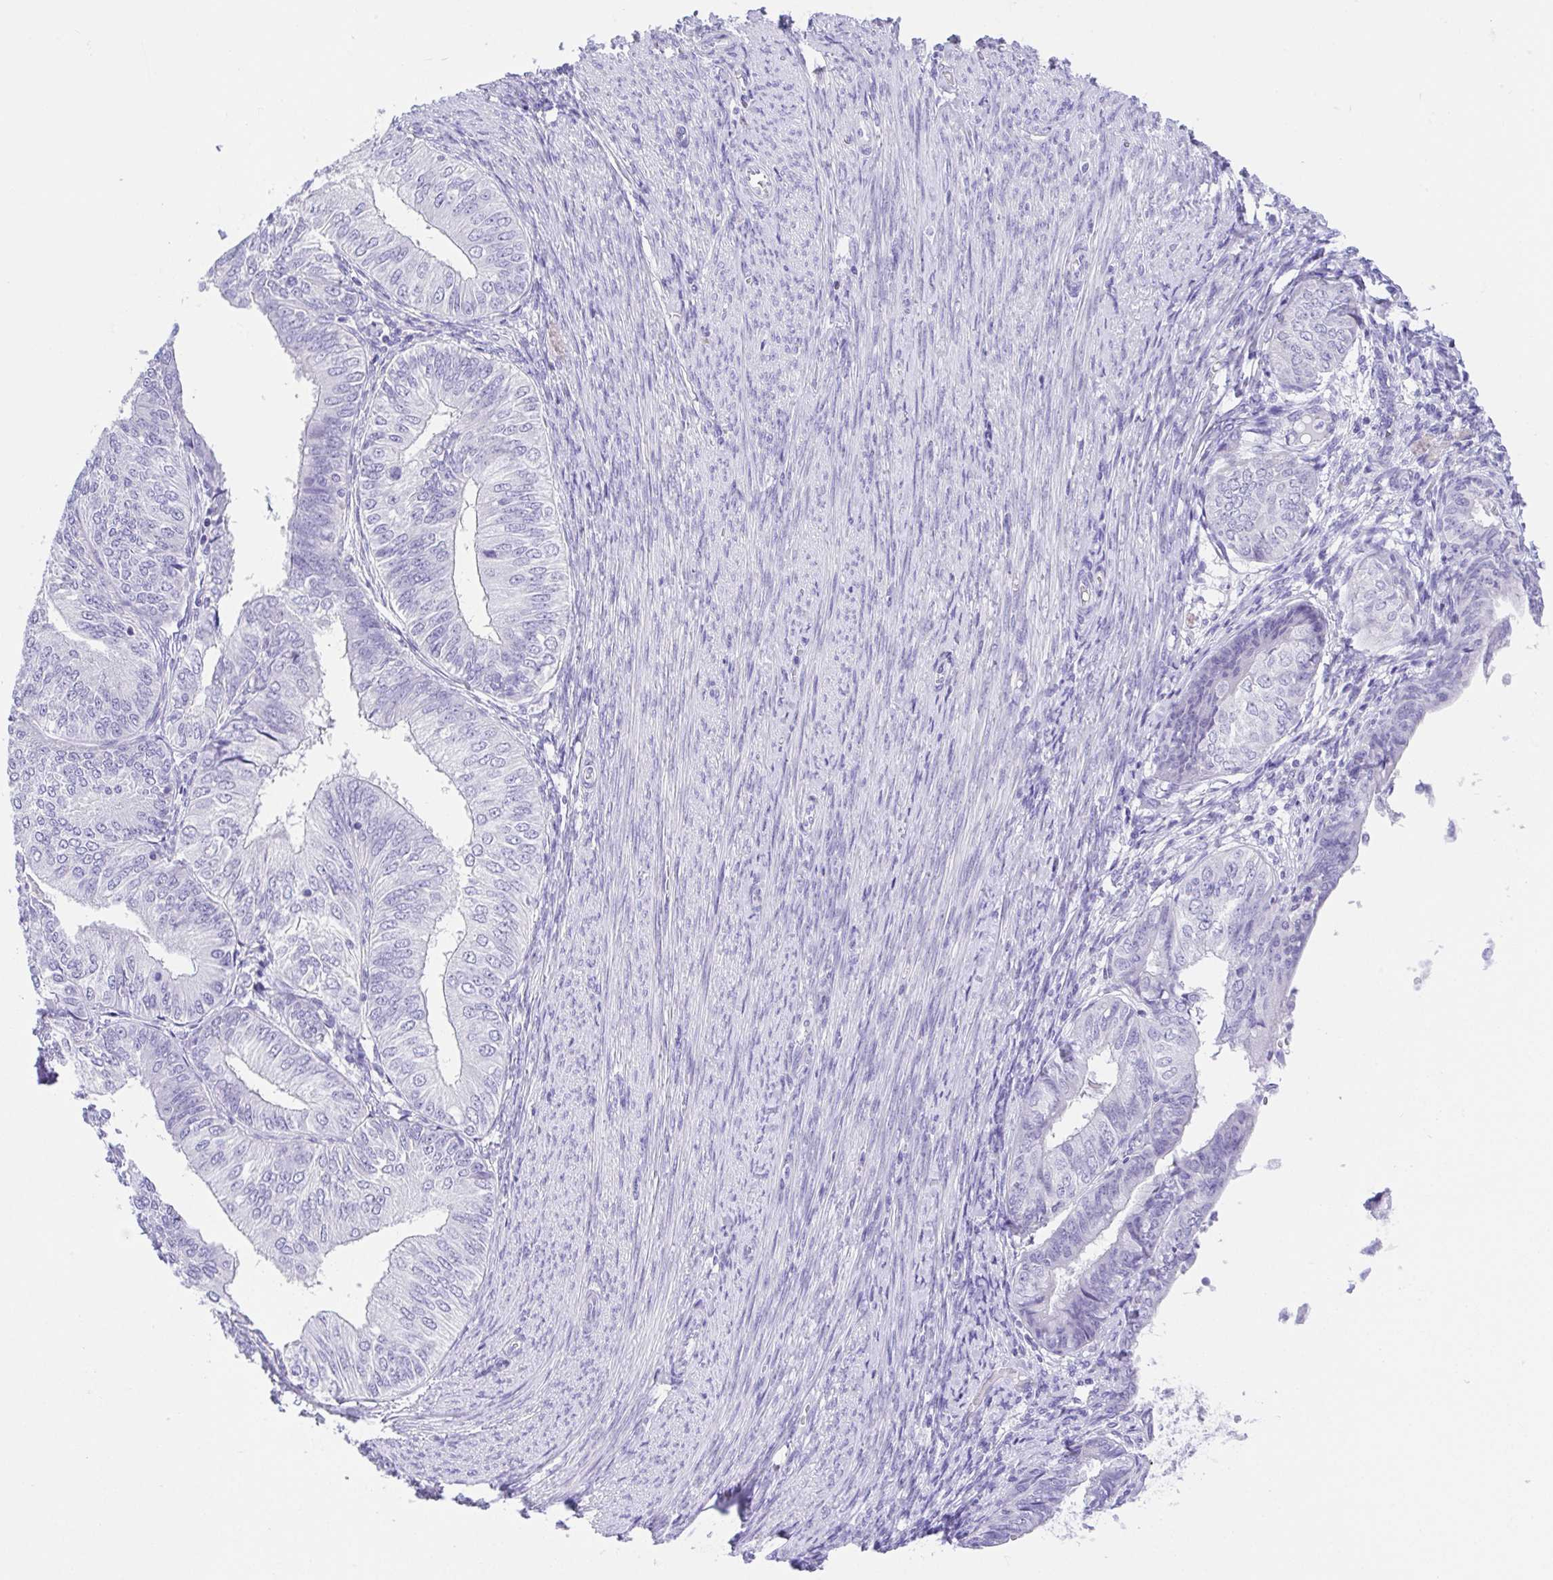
{"staining": {"intensity": "negative", "quantity": "none", "location": "none"}, "tissue": "endometrial cancer", "cell_type": "Tumor cells", "image_type": "cancer", "snomed": [{"axis": "morphology", "description": "Adenocarcinoma, NOS"}, {"axis": "topography", "description": "Endometrium"}], "caption": "There is no significant positivity in tumor cells of adenocarcinoma (endometrial).", "gene": "LUZP4", "patient": {"sex": "female", "age": 58}}